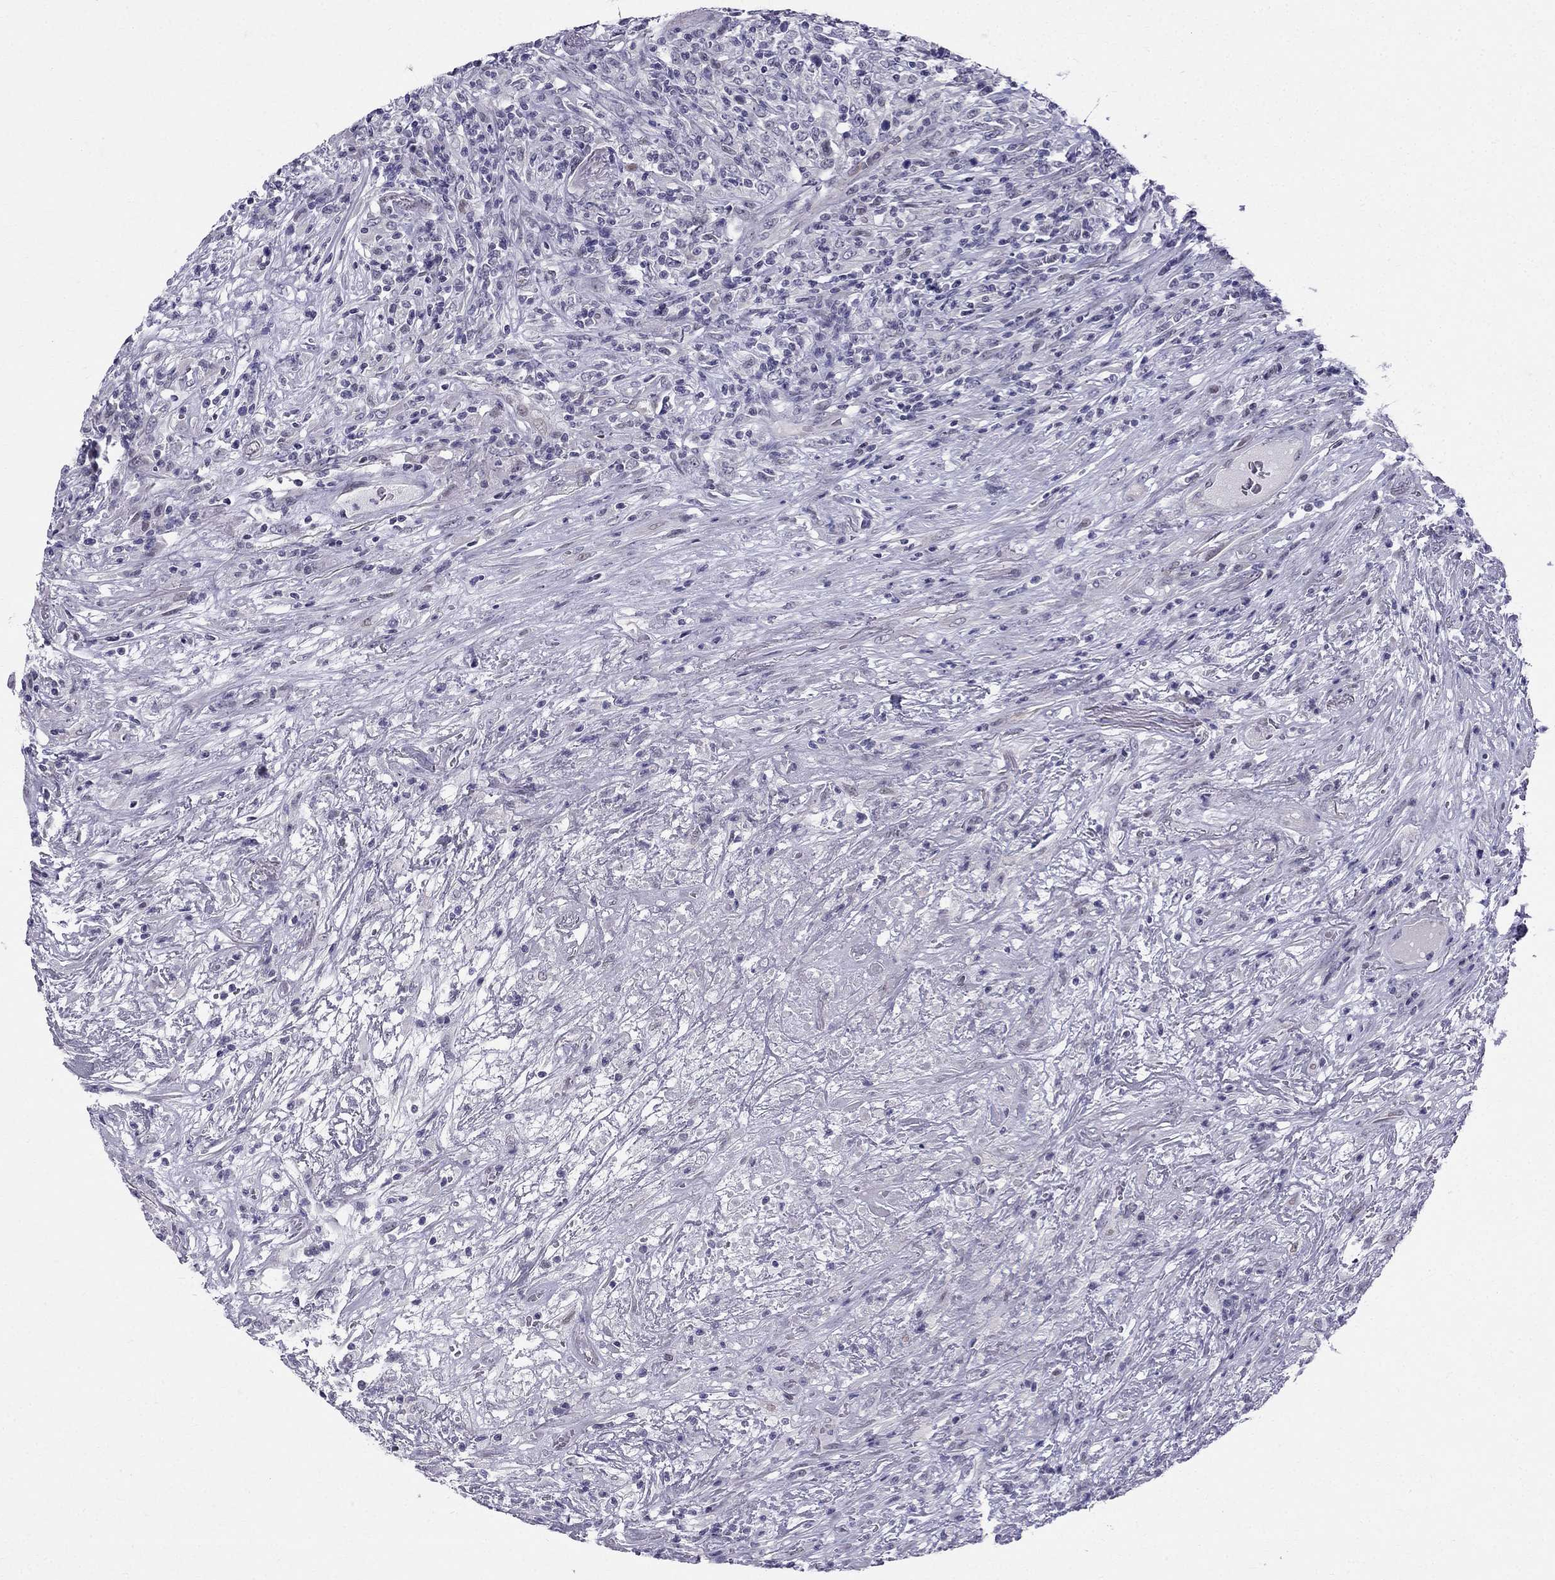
{"staining": {"intensity": "negative", "quantity": "none", "location": "none"}, "tissue": "lymphoma", "cell_type": "Tumor cells", "image_type": "cancer", "snomed": [{"axis": "morphology", "description": "Malignant lymphoma, non-Hodgkin's type, High grade"}, {"axis": "topography", "description": "Lung"}], "caption": "The immunohistochemistry image has no significant staining in tumor cells of malignant lymphoma, non-Hodgkin's type (high-grade) tissue. (Stains: DAB IHC with hematoxylin counter stain, Microscopy: brightfield microscopy at high magnification).", "gene": "BAG5", "patient": {"sex": "male", "age": 79}}